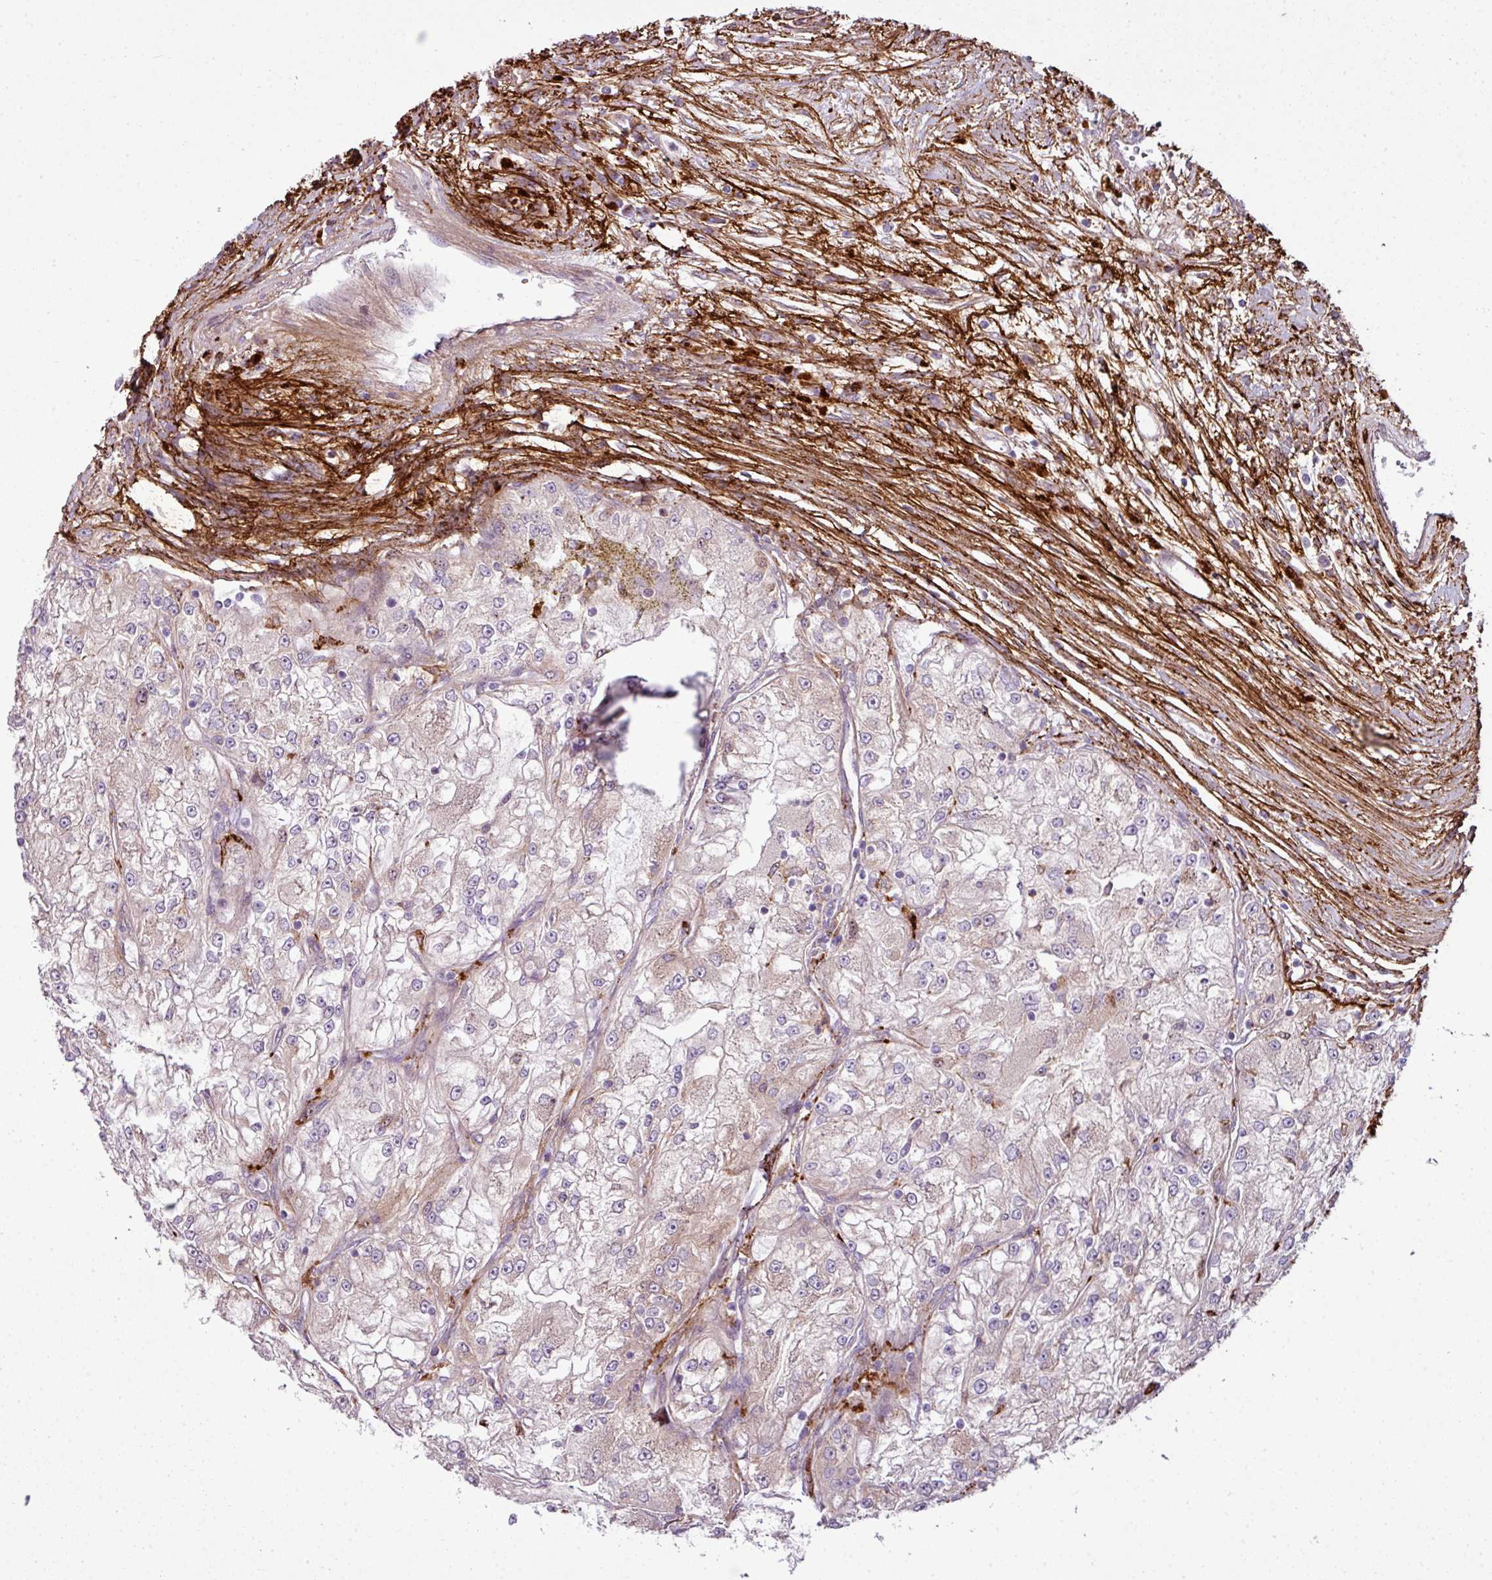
{"staining": {"intensity": "negative", "quantity": "none", "location": "none"}, "tissue": "renal cancer", "cell_type": "Tumor cells", "image_type": "cancer", "snomed": [{"axis": "morphology", "description": "Adenocarcinoma, NOS"}, {"axis": "topography", "description": "Kidney"}], "caption": "Renal adenocarcinoma stained for a protein using immunohistochemistry (IHC) displays no staining tumor cells.", "gene": "COL8A1", "patient": {"sex": "female", "age": 72}}